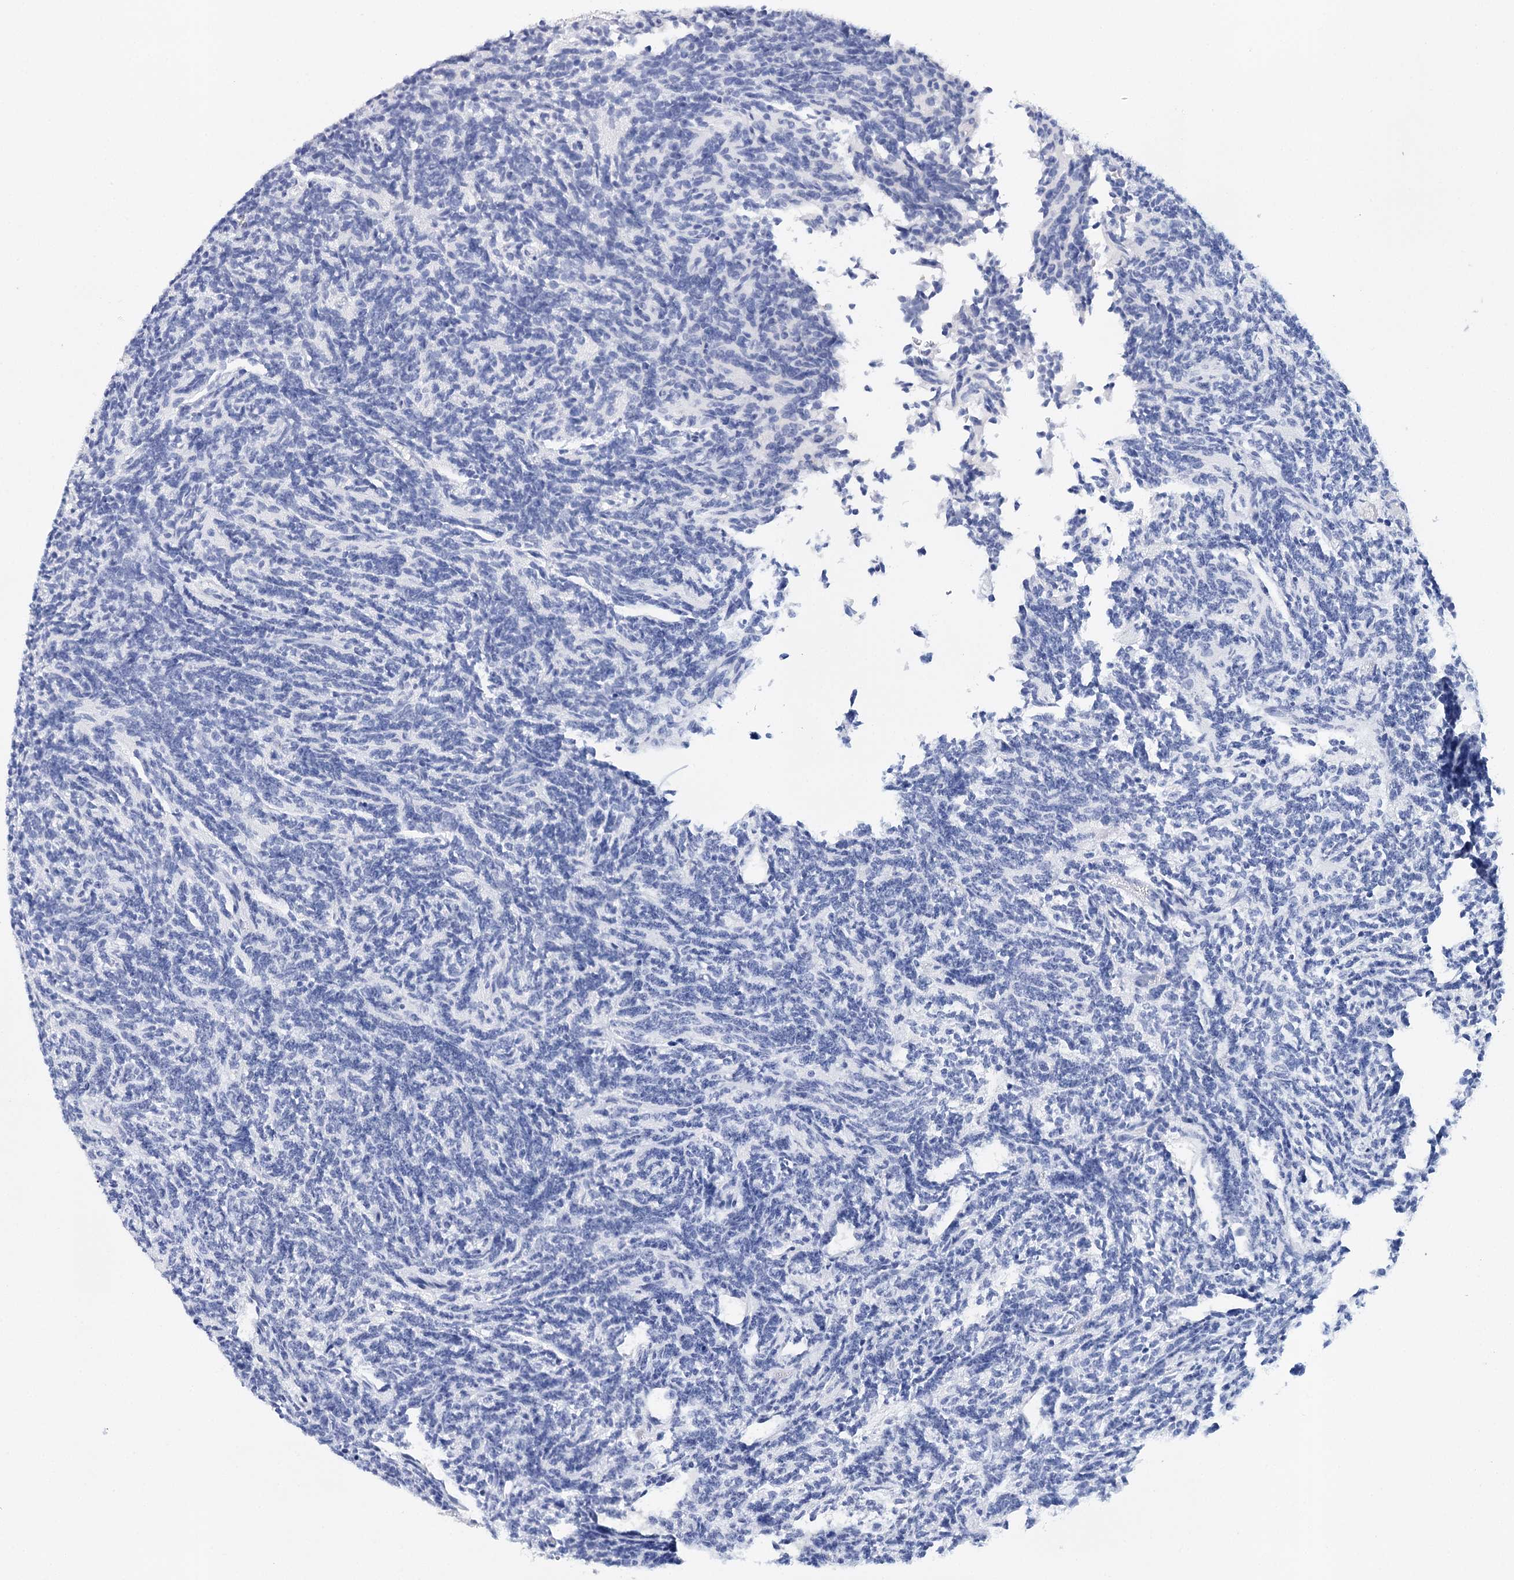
{"staining": {"intensity": "negative", "quantity": "none", "location": "none"}, "tissue": "glioma", "cell_type": "Tumor cells", "image_type": "cancer", "snomed": [{"axis": "morphology", "description": "Glioma, malignant, Low grade"}, {"axis": "topography", "description": "Brain"}], "caption": "Immunohistochemical staining of glioma exhibits no significant positivity in tumor cells.", "gene": "CEACAM8", "patient": {"sex": "female", "age": 1}}